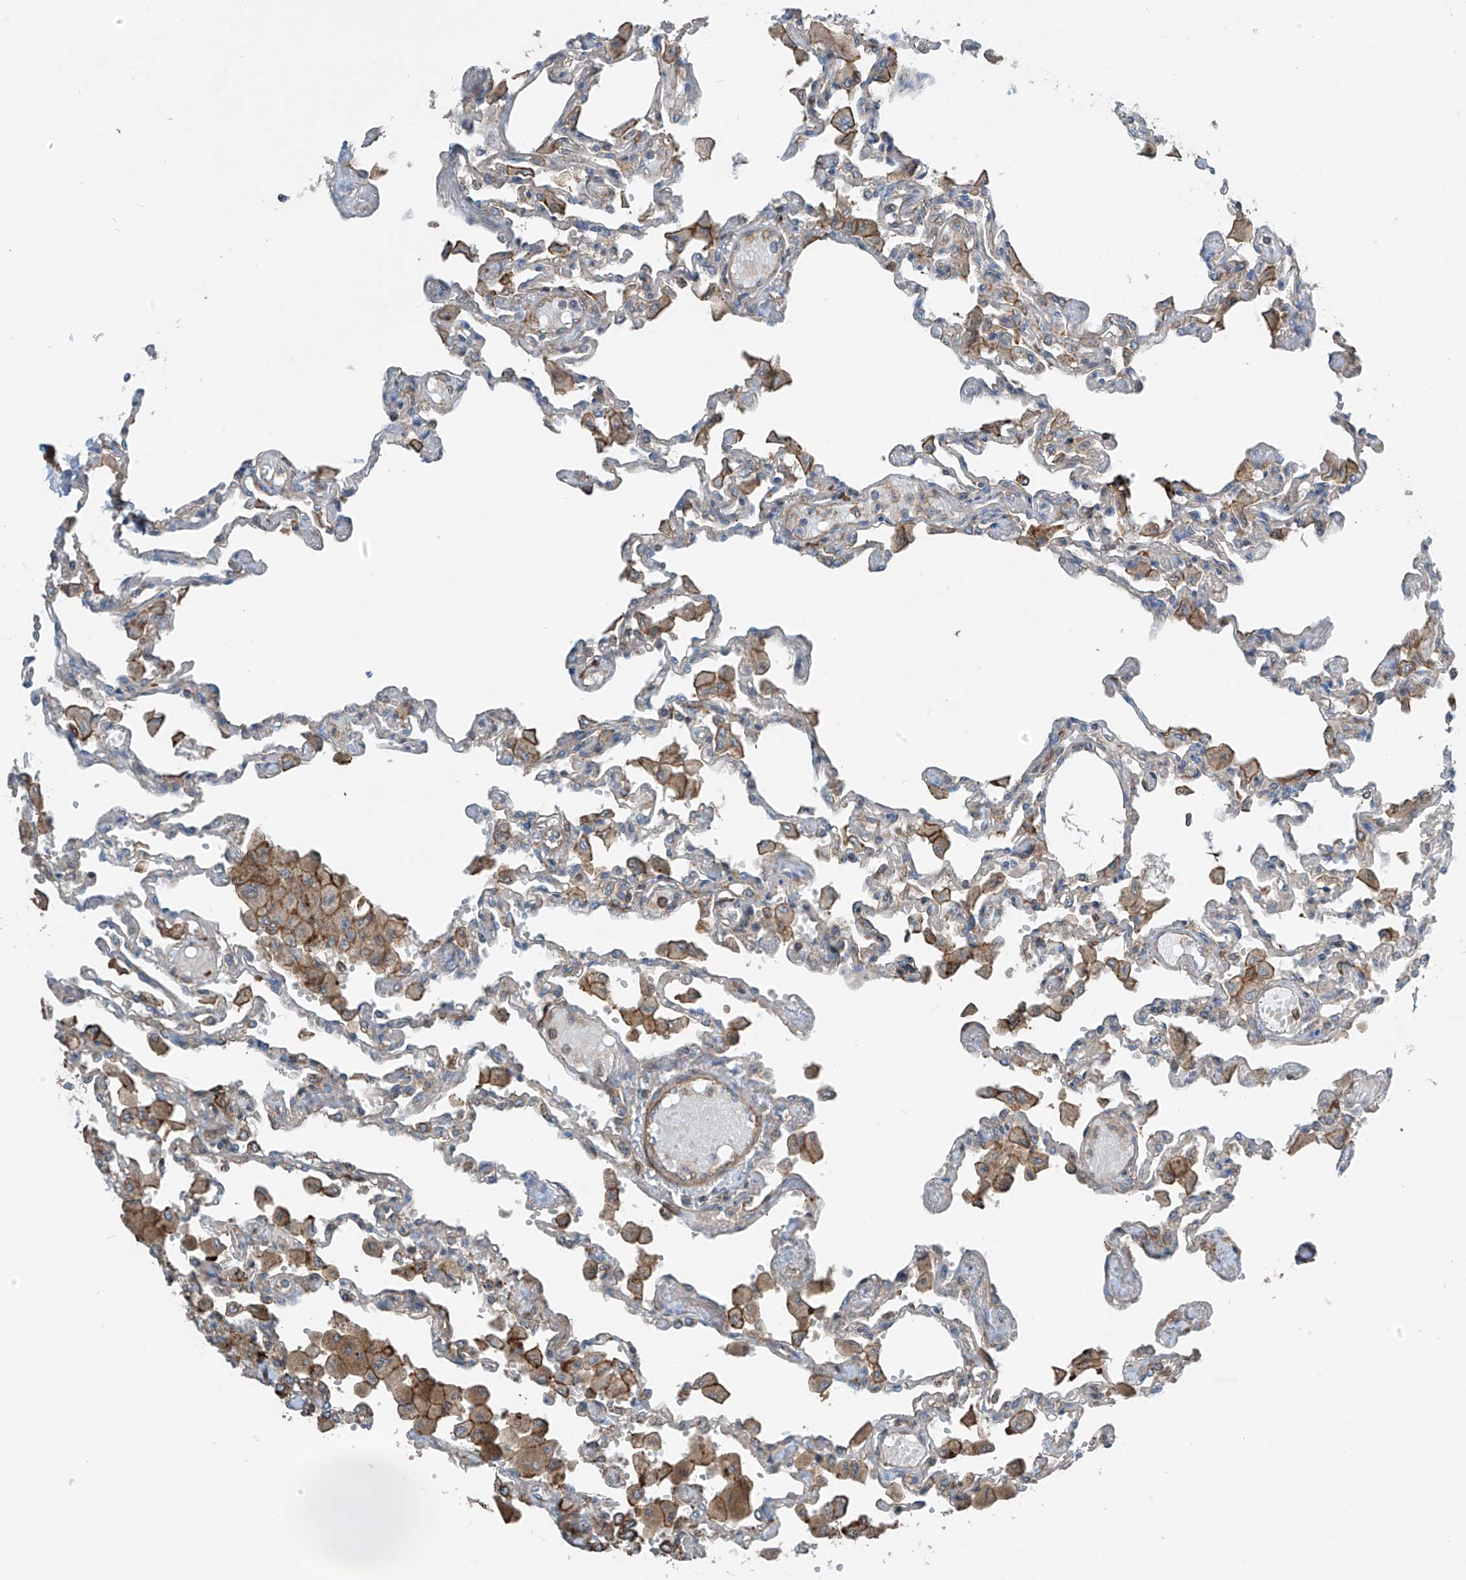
{"staining": {"intensity": "moderate", "quantity": "<25%", "location": "cytoplasmic/membranous"}, "tissue": "lung", "cell_type": "Alveolar cells", "image_type": "normal", "snomed": [{"axis": "morphology", "description": "Normal tissue, NOS"}, {"axis": "topography", "description": "Bronchus"}, {"axis": "topography", "description": "Lung"}], "caption": "Immunohistochemistry image of normal lung stained for a protein (brown), which displays low levels of moderate cytoplasmic/membranous positivity in approximately <25% of alveolar cells.", "gene": "SLC1A5", "patient": {"sex": "female", "age": 49}}